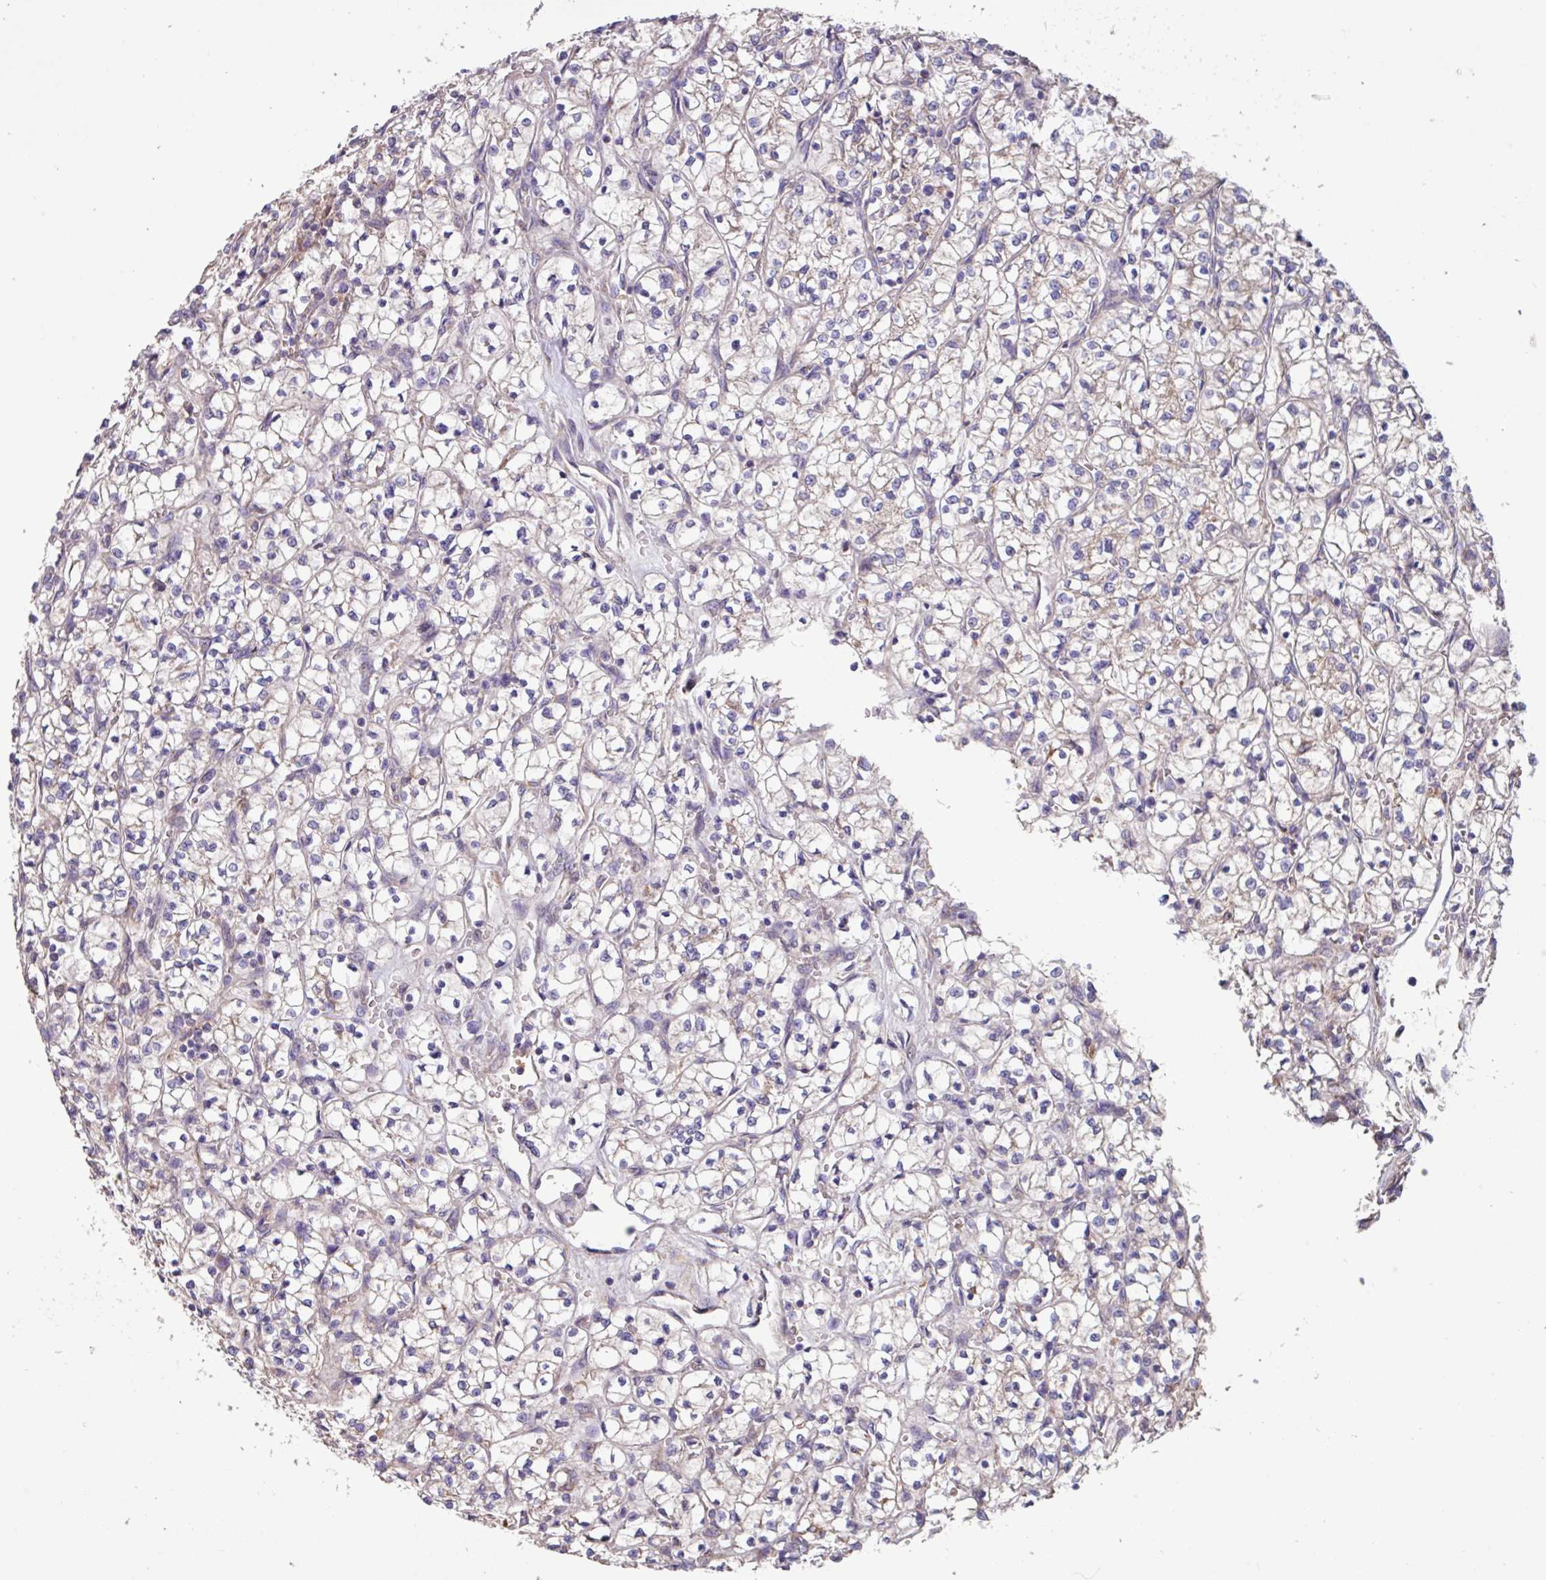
{"staining": {"intensity": "negative", "quantity": "none", "location": "none"}, "tissue": "renal cancer", "cell_type": "Tumor cells", "image_type": "cancer", "snomed": [{"axis": "morphology", "description": "Adenocarcinoma, NOS"}, {"axis": "topography", "description": "Kidney"}], "caption": "Human renal adenocarcinoma stained for a protein using immunohistochemistry reveals no positivity in tumor cells.", "gene": "PTPRQ", "patient": {"sex": "female", "age": 64}}